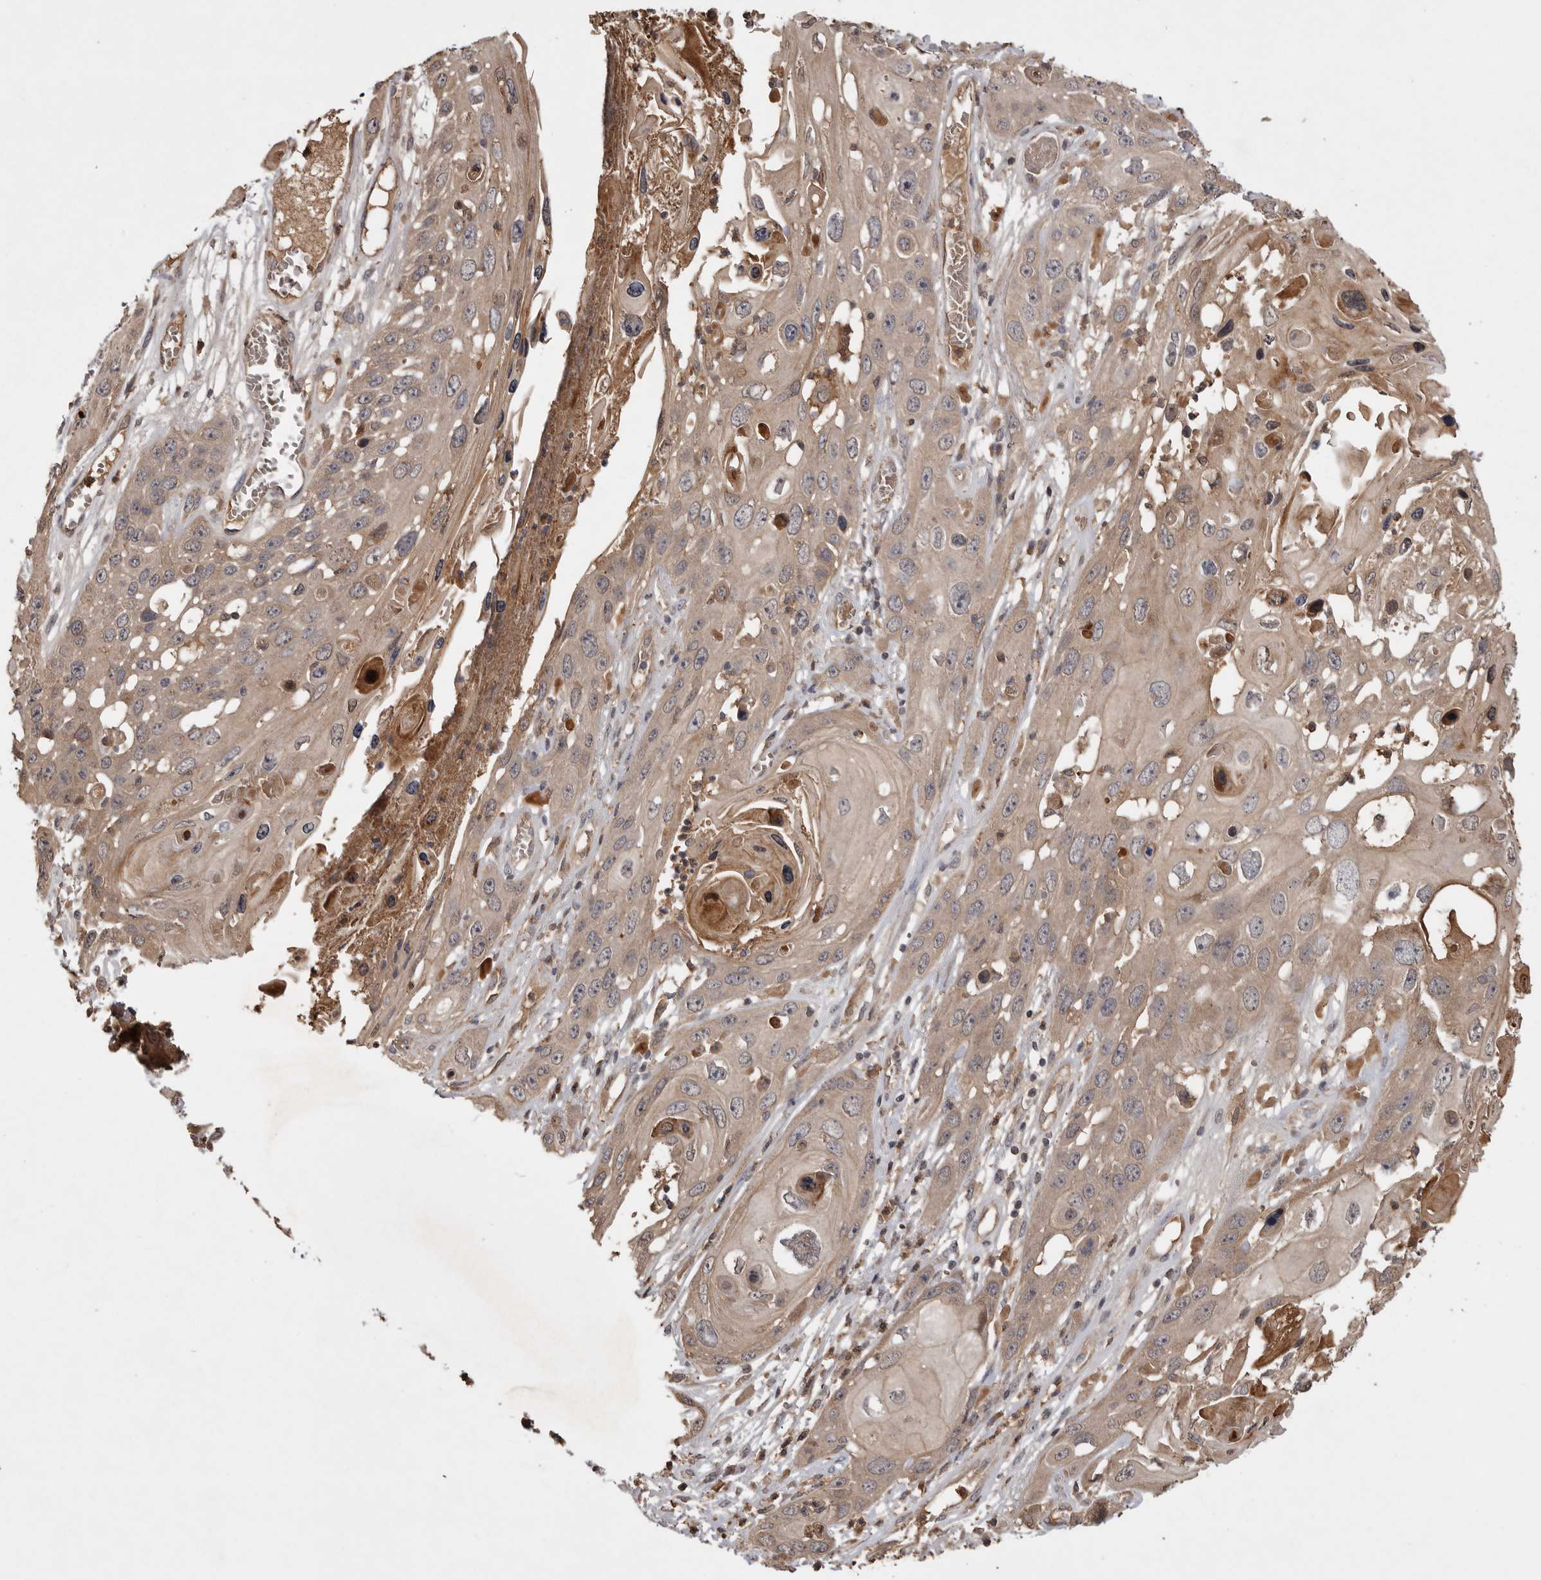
{"staining": {"intensity": "moderate", "quantity": "<25%", "location": "cytoplasmic/membranous"}, "tissue": "skin cancer", "cell_type": "Tumor cells", "image_type": "cancer", "snomed": [{"axis": "morphology", "description": "Squamous cell carcinoma, NOS"}, {"axis": "topography", "description": "Skin"}], "caption": "Immunohistochemistry histopathology image of human skin squamous cell carcinoma stained for a protein (brown), which reveals low levels of moderate cytoplasmic/membranous positivity in approximately <25% of tumor cells.", "gene": "VN1R4", "patient": {"sex": "male", "age": 55}}